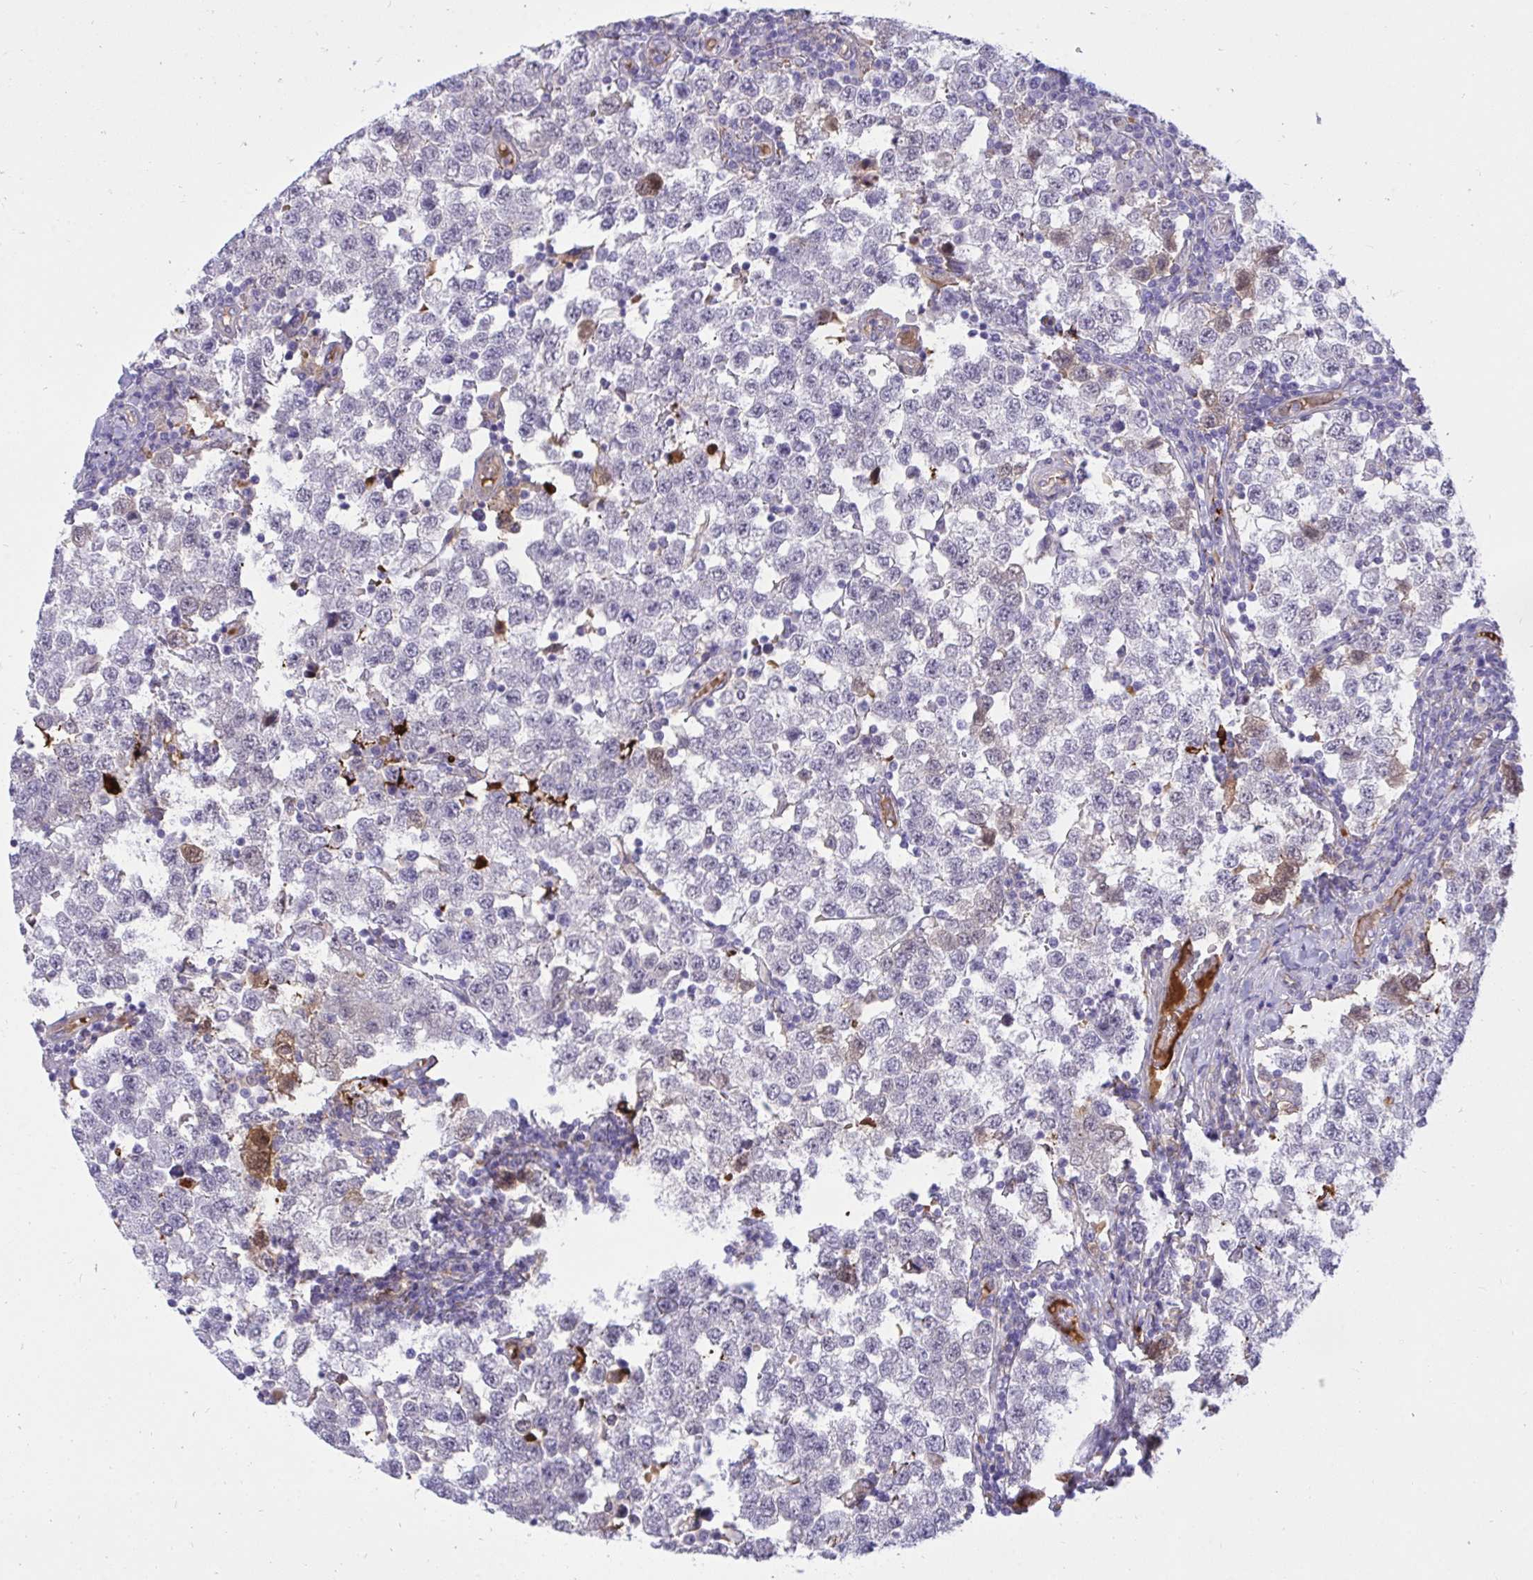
{"staining": {"intensity": "negative", "quantity": "none", "location": "none"}, "tissue": "testis cancer", "cell_type": "Tumor cells", "image_type": "cancer", "snomed": [{"axis": "morphology", "description": "Seminoma, NOS"}, {"axis": "topography", "description": "Testis"}], "caption": "DAB (3,3'-diaminobenzidine) immunohistochemical staining of human seminoma (testis) reveals no significant expression in tumor cells. (DAB (3,3'-diaminobenzidine) immunohistochemistry (IHC) visualized using brightfield microscopy, high magnification).", "gene": "F2", "patient": {"sex": "male", "age": 34}}